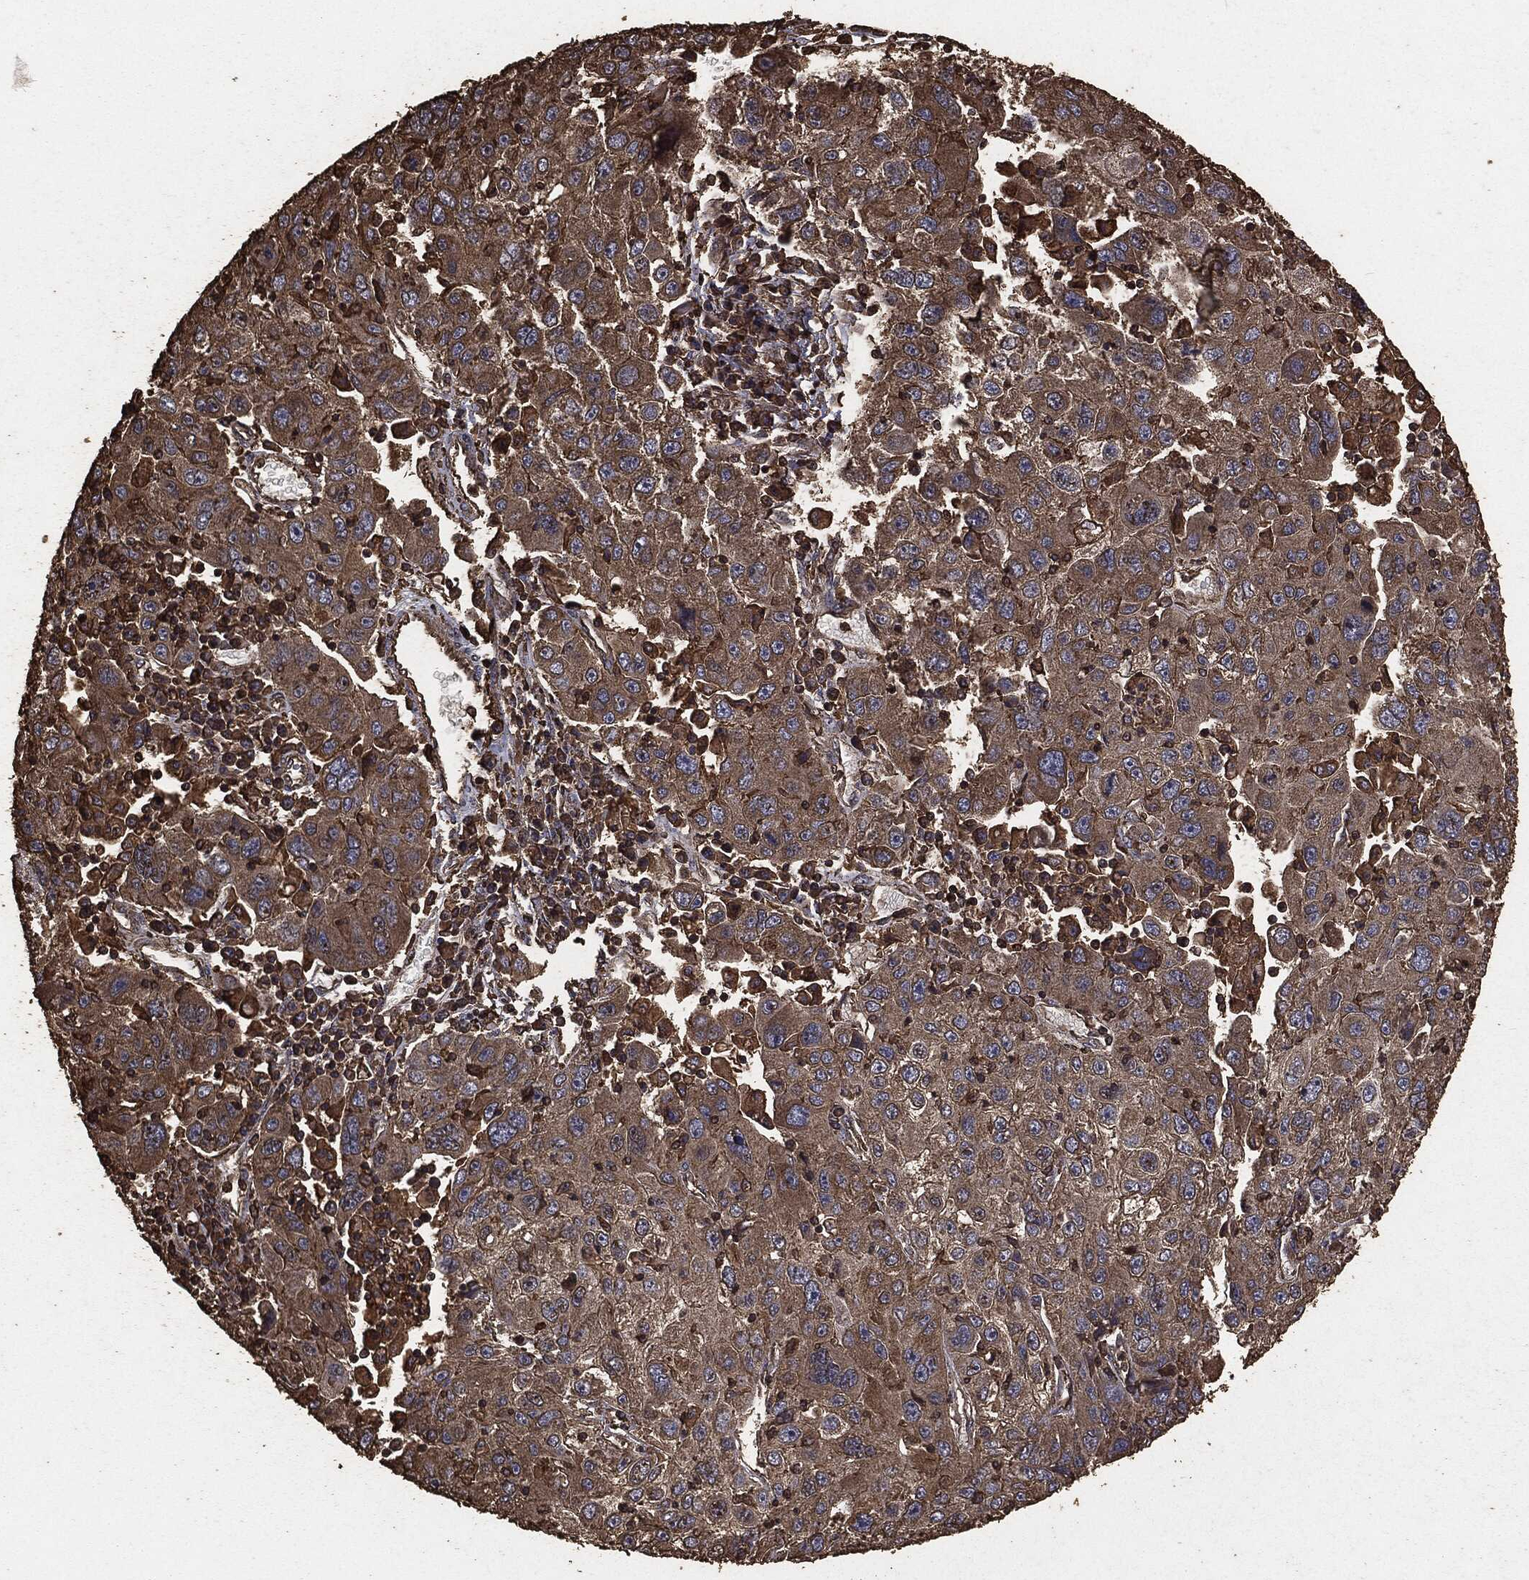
{"staining": {"intensity": "moderate", "quantity": ">75%", "location": "cytoplasmic/membranous"}, "tissue": "stomach cancer", "cell_type": "Tumor cells", "image_type": "cancer", "snomed": [{"axis": "morphology", "description": "Adenocarcinoma, NOS"}, {"axis": "topography", "description": "Stomach"}], "caption": "An immunohistochemistry photomicrograph of neoplastic tissue is shown. Protein staining in brown shows moderate cytoplasmic/membranous positivity in stomach cancer within tumor cells.", "gene": "MTOR", "patient": {"sex": "male", "age": 56}}